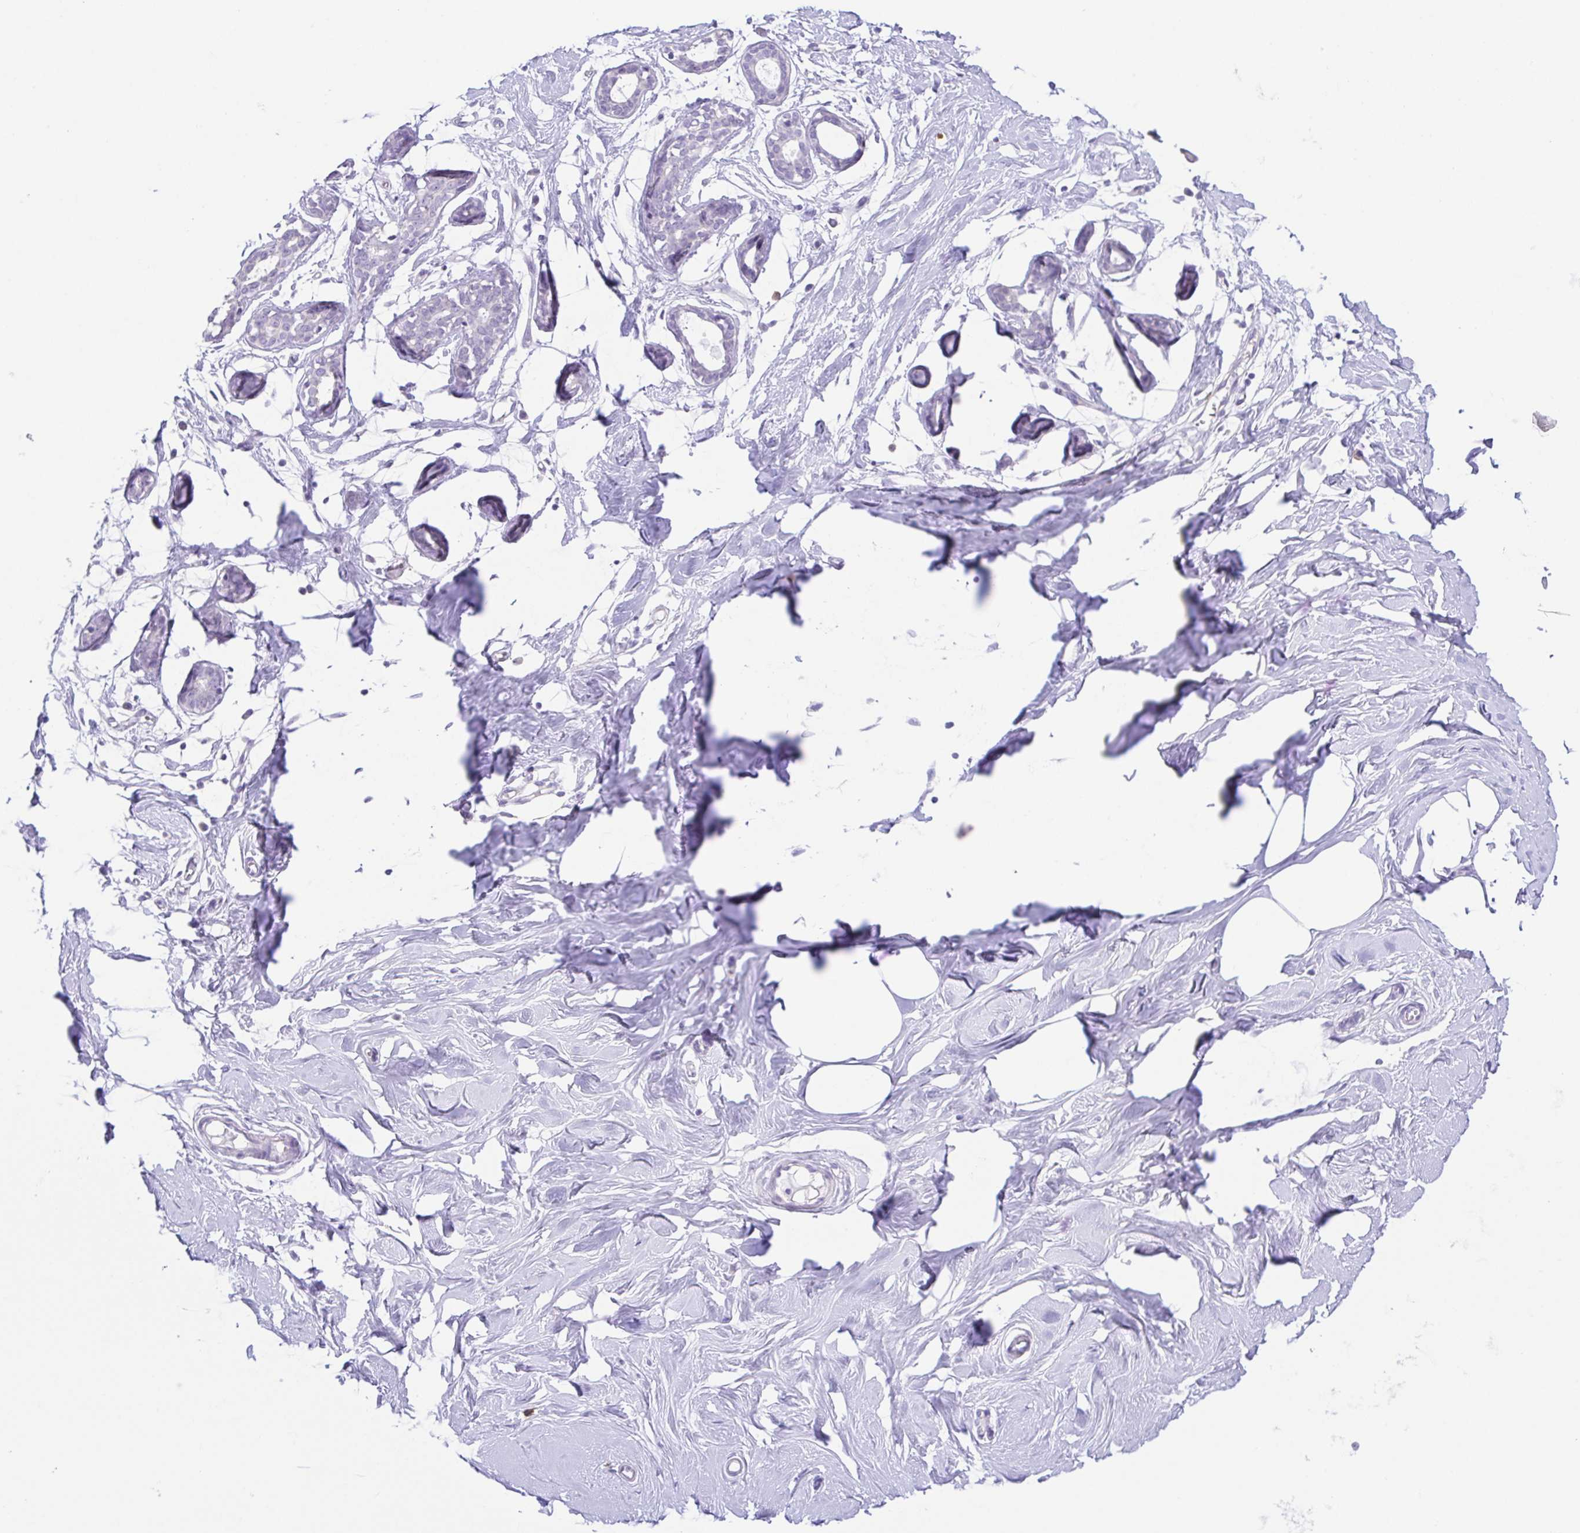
{"staining": {"intensity": "negative", "quantity": "none", "location": "none"}, "tissue": "breast", "cell_type": "Adipocytes", "image_type": "normal", "snomed": [{"axis": "morphology", "description": "Normal tissue, NOS"}, {"axis": "topography", "description": "Breast"}], "caption": "High power microscopy histopathology image of an immunohistochemistry (IHC) histopathology image of unremarkable breast, revealing no significant expression in adipocytes. The staining is performed using DAB (3,3'-diaminobenzidine) brown chromogen with nuclei counter-stained in using hematoxylin.", "gene": "KRTDAP", "patient": {"sex": "female", "age": 27}}